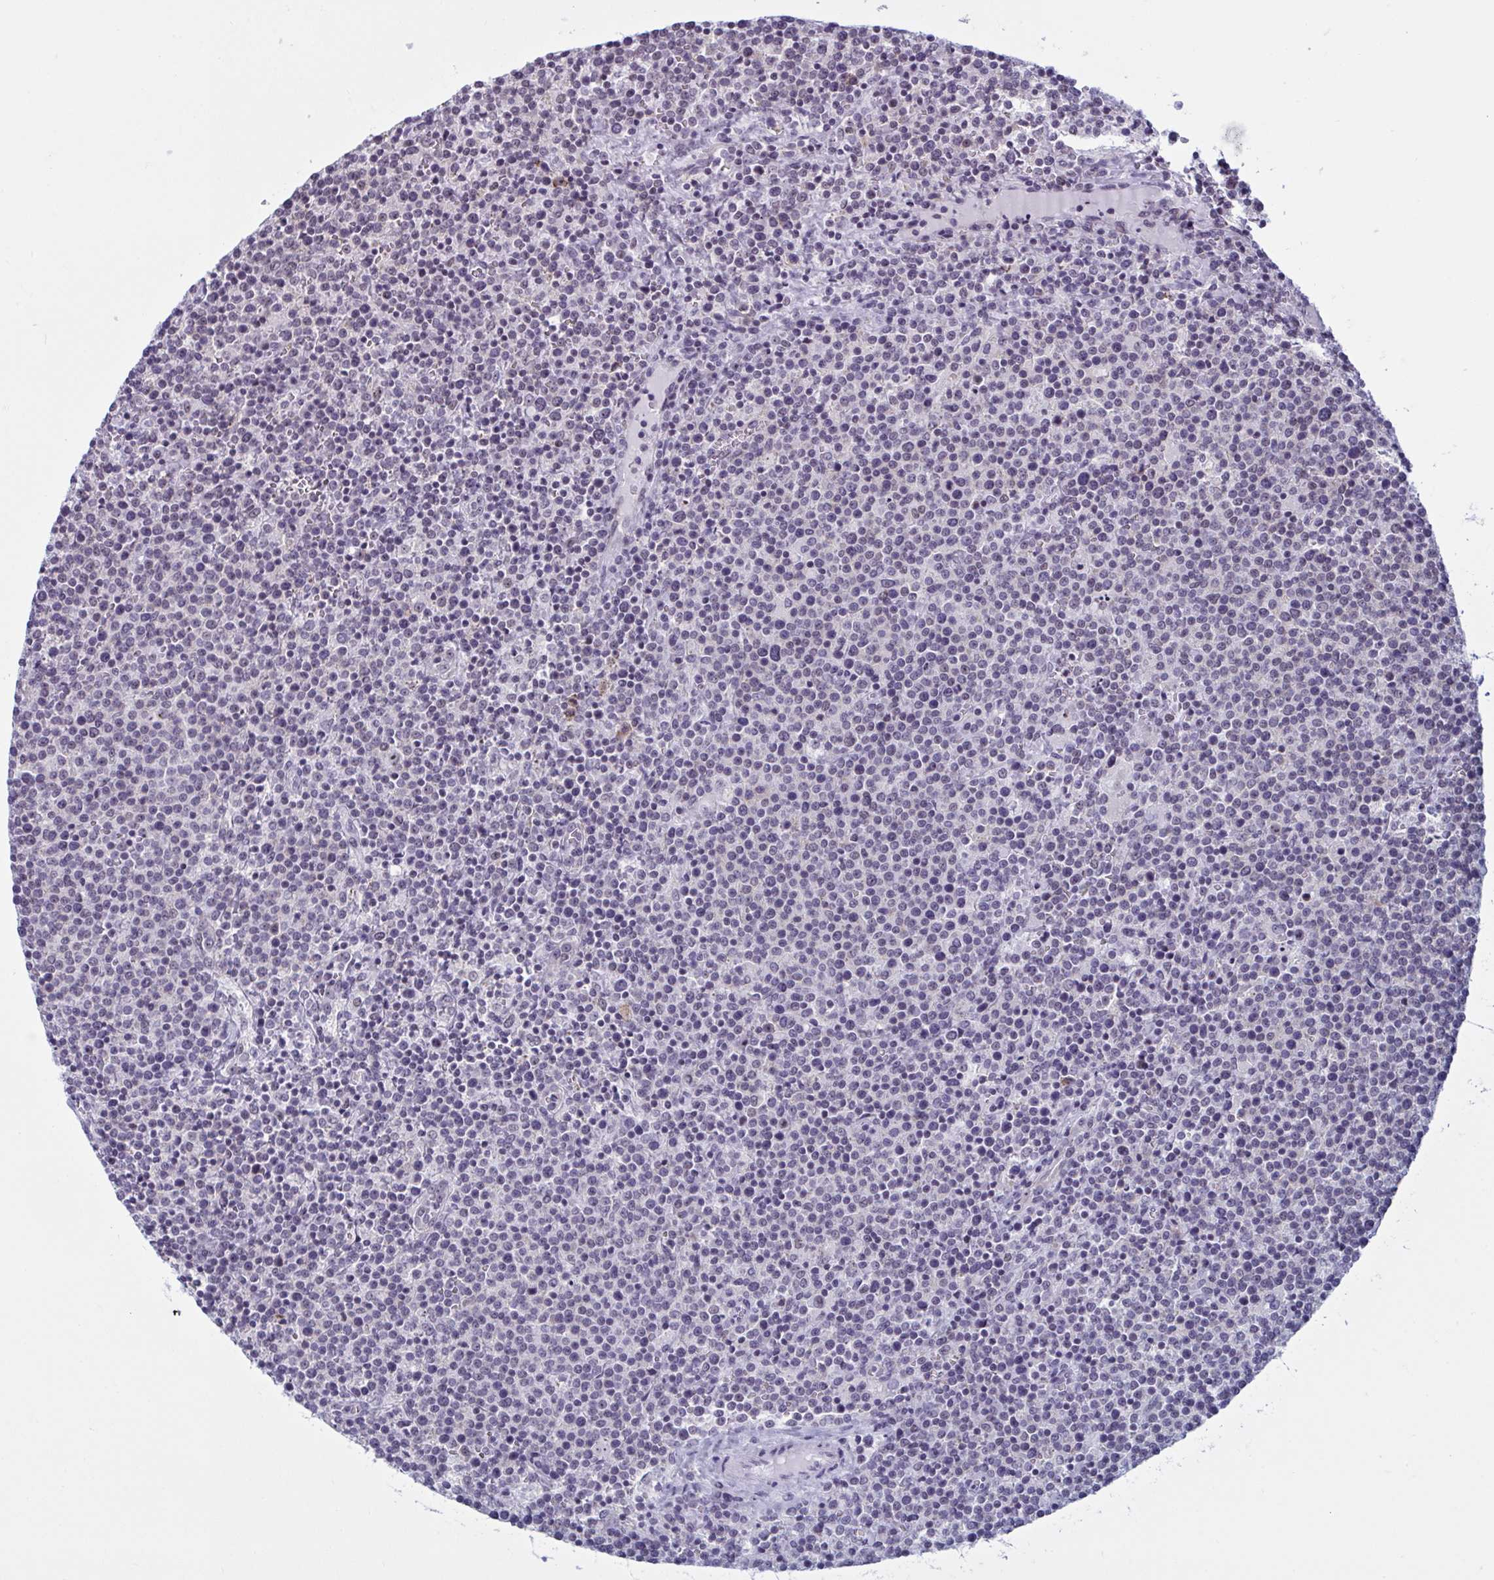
{"staining": {"intensity": "negative", "quantity": "none", "location": "none"}, "tissue": "lymphoma", "cell_type": "Tumor cells", "image_type": "cancer", "snomed": [{"axis": "morphology", "description": "Malignant lymphoma, non-Hodgkin's type, High grade"}, {"axis": "topography", "description": "Lymph node"}], "caption": "High magnification brightfield microscopy of lymphoma stained with DAB (3,3'-diaminobenzidine) (brown) and counterstained with hematoxylin (blue): tumor cells show no significant staining. Brightfield microscopy of immunohistochemistry stained with DAB (3,3'-diaminobenzidine) (brown) and hematoxylin (blue), captured at high magnification.", "gene": "TGM6", "patient": {"sex": "male", "age": 61}}